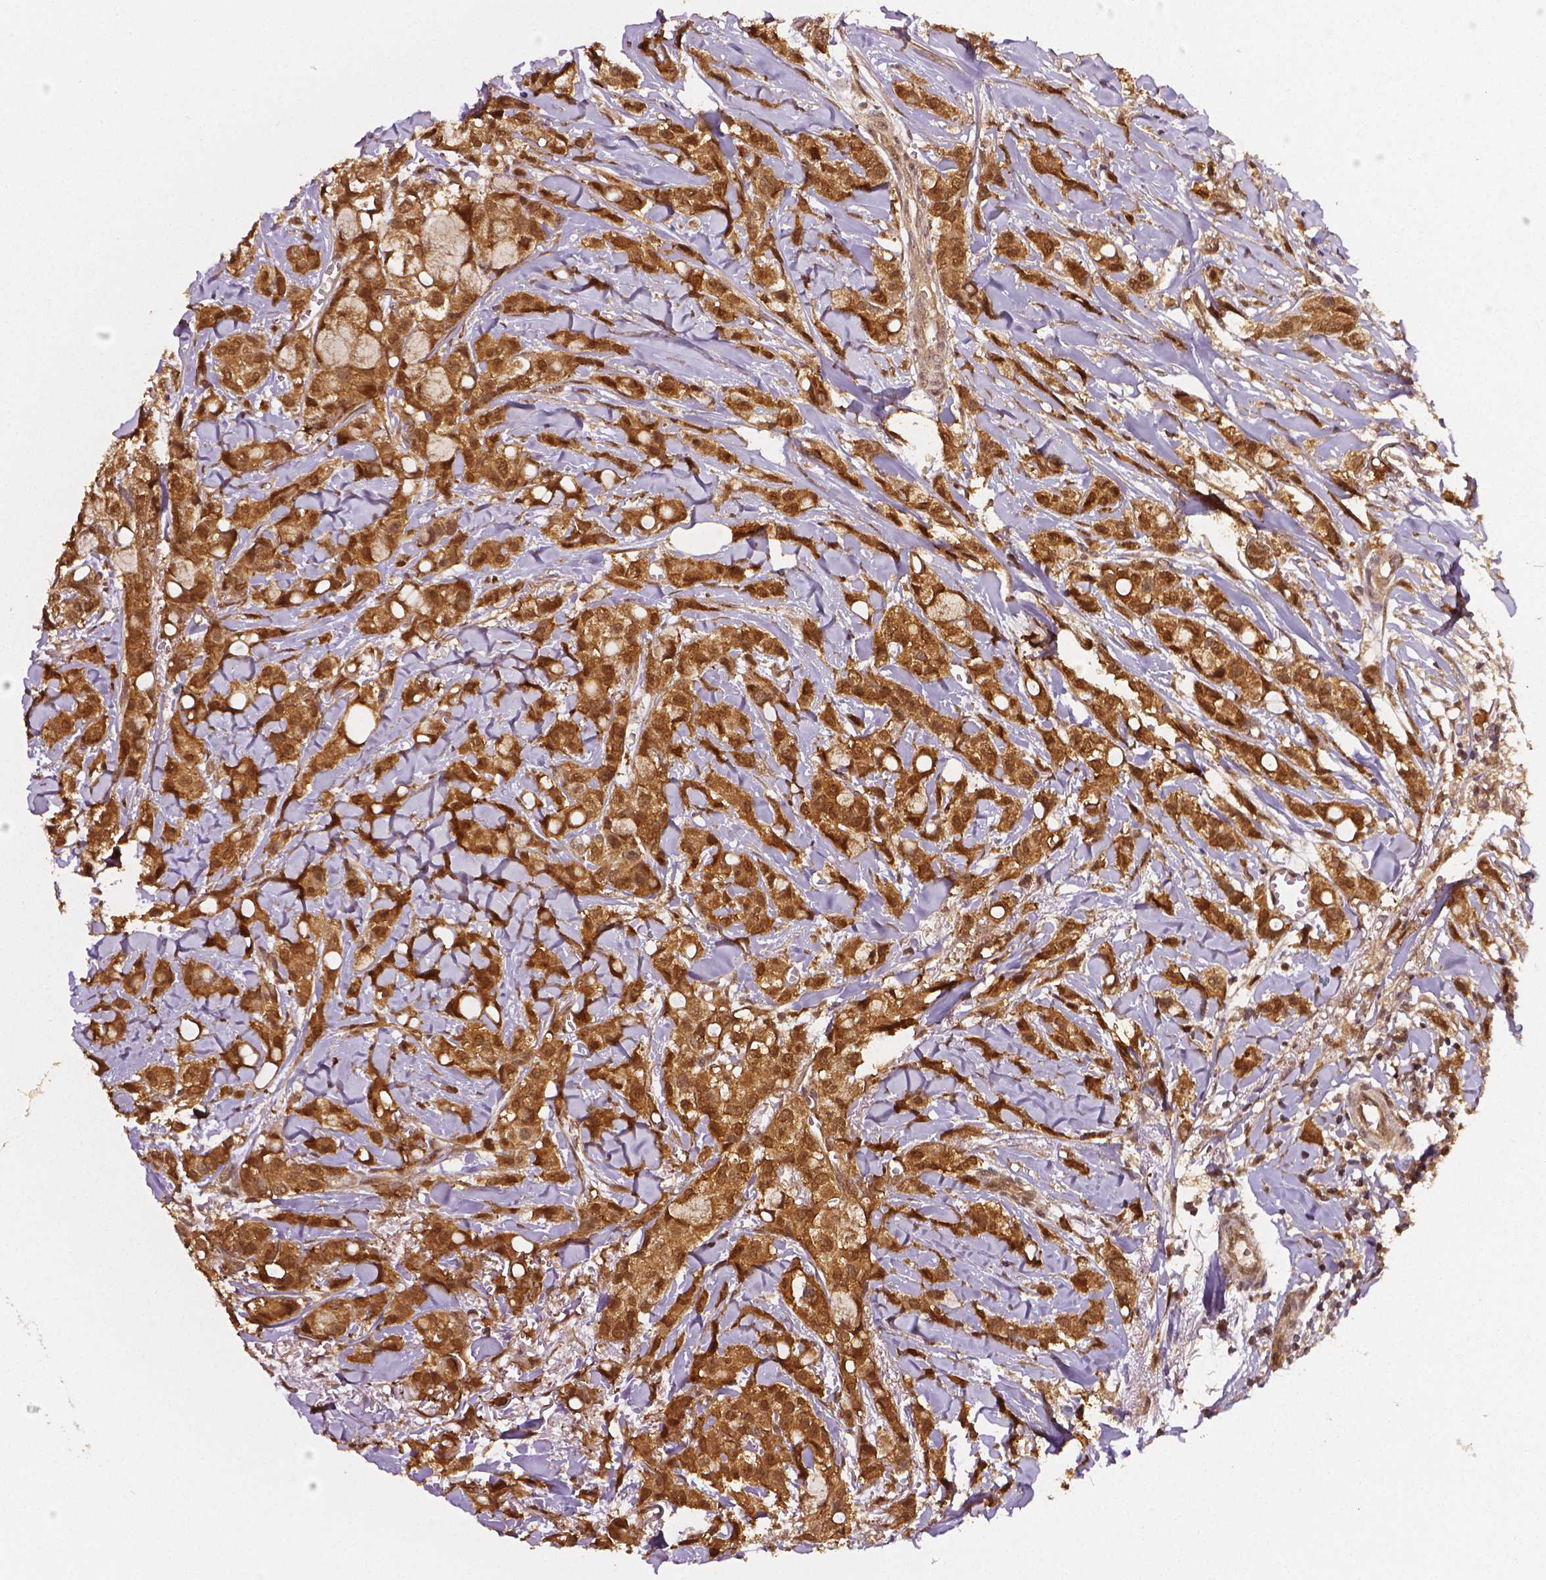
{"staining": {"intensity": "strong", "quantity": ">75%", "location": "cytoplasmic/membranous,nuclear"}, "tissue": "breast cancer", "cell_type": "Tumor cells", "image_type": "cancer", "snomed": [{"axis": "morphology", "description": "Duct carcinoma"}, {"axis": "topography", "description": "Breast"}], "caption": "Immunohistochemistry of human breast cancer demonstrates high levels of strong cytoplasmic/membranous and nuclear staining in approximately >75% of tumor cells.", "gene": "STAT3", "patient": {"sex": "female", "age": 85}}